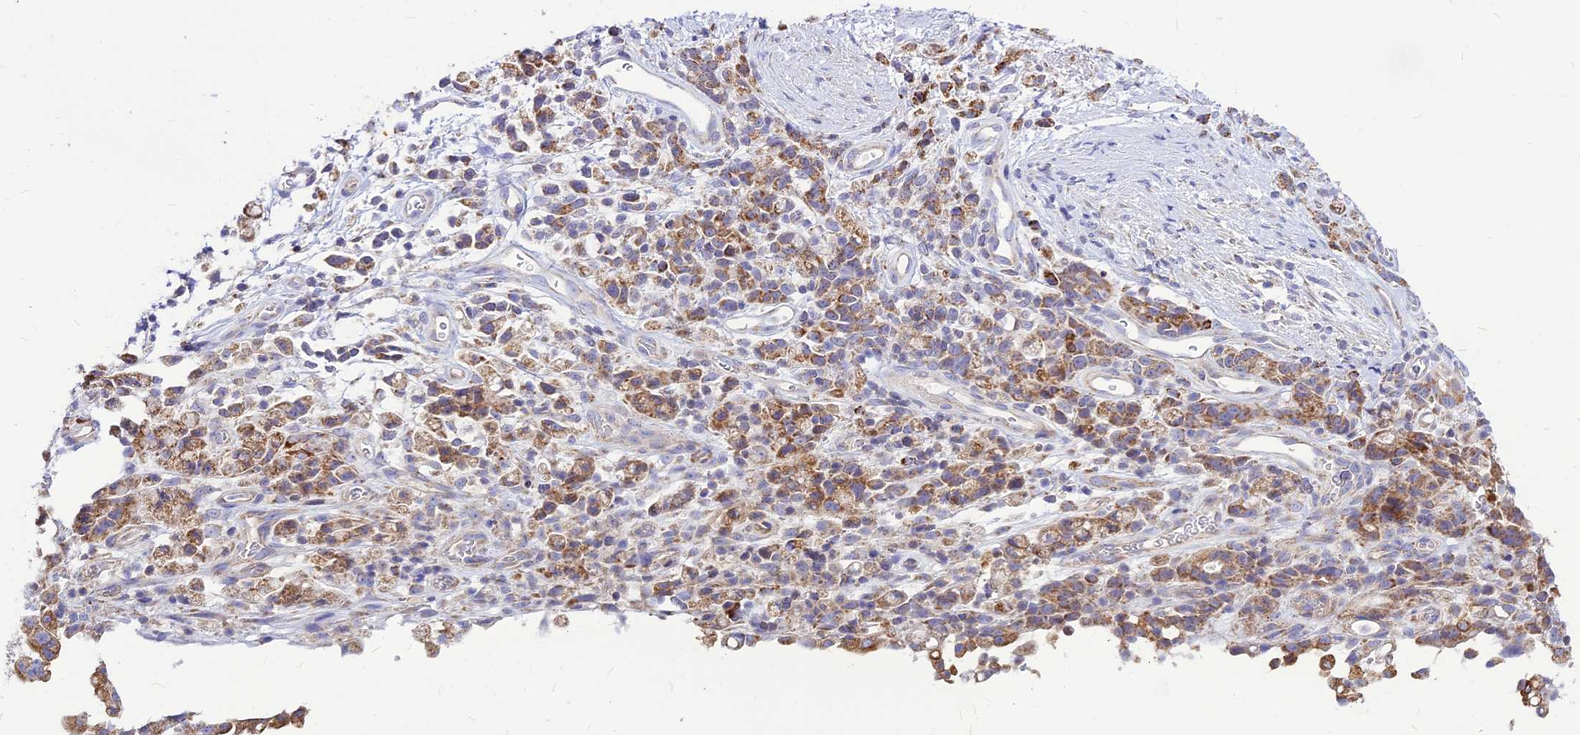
{"staining": {"intensity": "moderate", "quantity": ">75%", "location": "cytoplasmic/membranous"}, "tissue": "stomach cancer", "cell_type": "Tumor cells", "image_type": "cancer", "snomed": [{"axis": "morphology", "description": "Adenocarcinoma, NOS"}, {"axis": "topography", "description": "Stomach"}], "caption": "Stomach cancer stained for a protein shows moderate cytoplasmic/membranous positivity in tumor cells. (Stains: DAB (3,3'-diaminobenzidine) in brown, nuclei in blue, Microscopy: brightfield microscopy at high magnification).", "gene": "ECI1", "patient": {"sex": "female", "age": 60}}